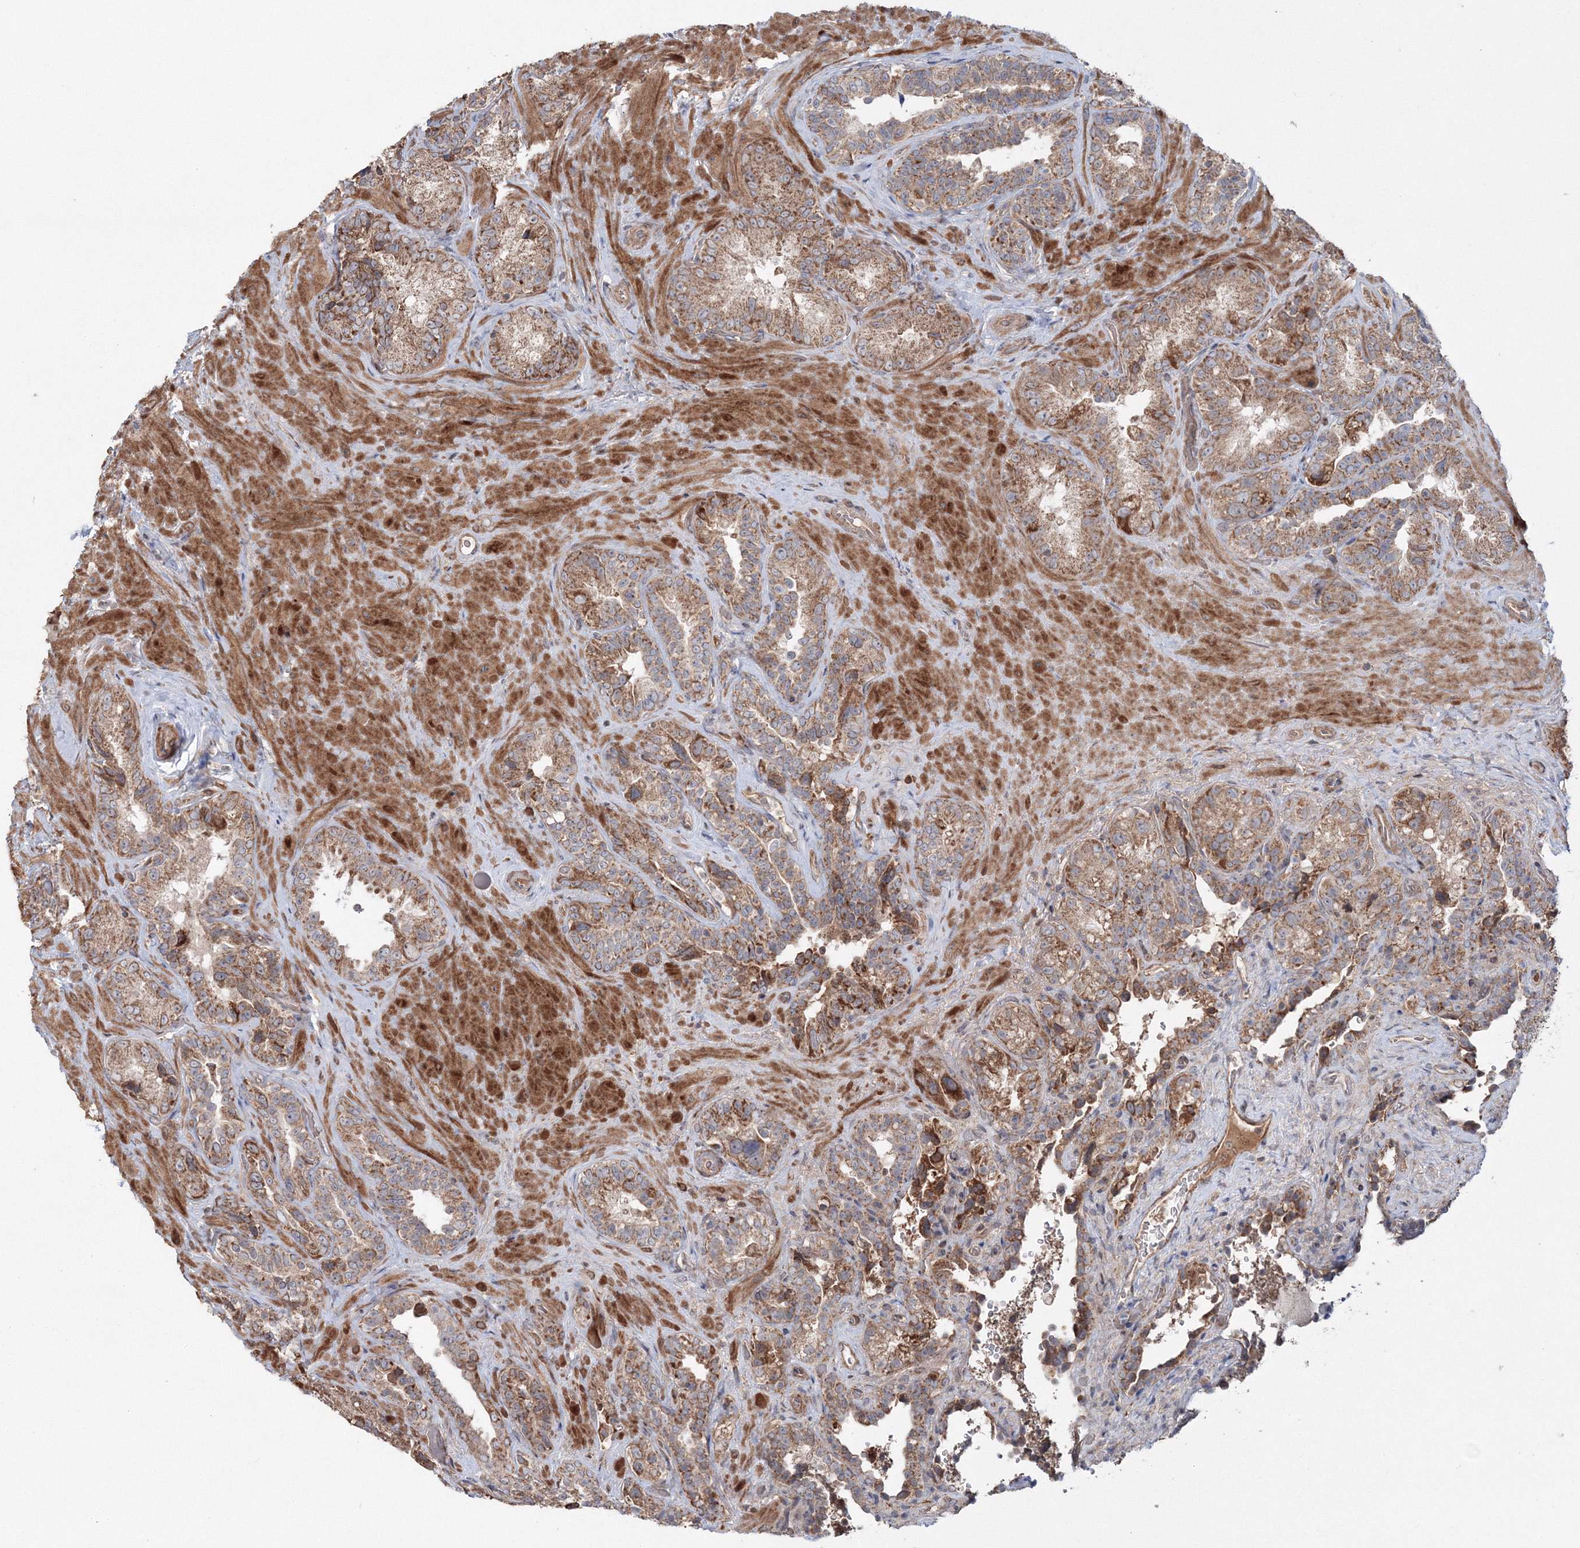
{"staining": {"intensity": "moderate", "quantity": ">75%", "location": "cytoplasmic/membranous"}, "tissue": "seminal vesicle", "cell_type": "Glandular cells", "image_type": "normal", "snomed": [{"axis": "morphology", "description": "Normal tissue, NOS"}, {"axis": "topography", "description": "Seminal veicle"}, {"axis": "topography", "description": "Peripheral nerve tissue"}], "caption": "Glandular cells demonstrate moderate cytoplasmic/membranous staining in about >75% of cells in benign seminal vesicle.", "gene": "NOA1", "patient": {"sex": "male", "age": 67}}